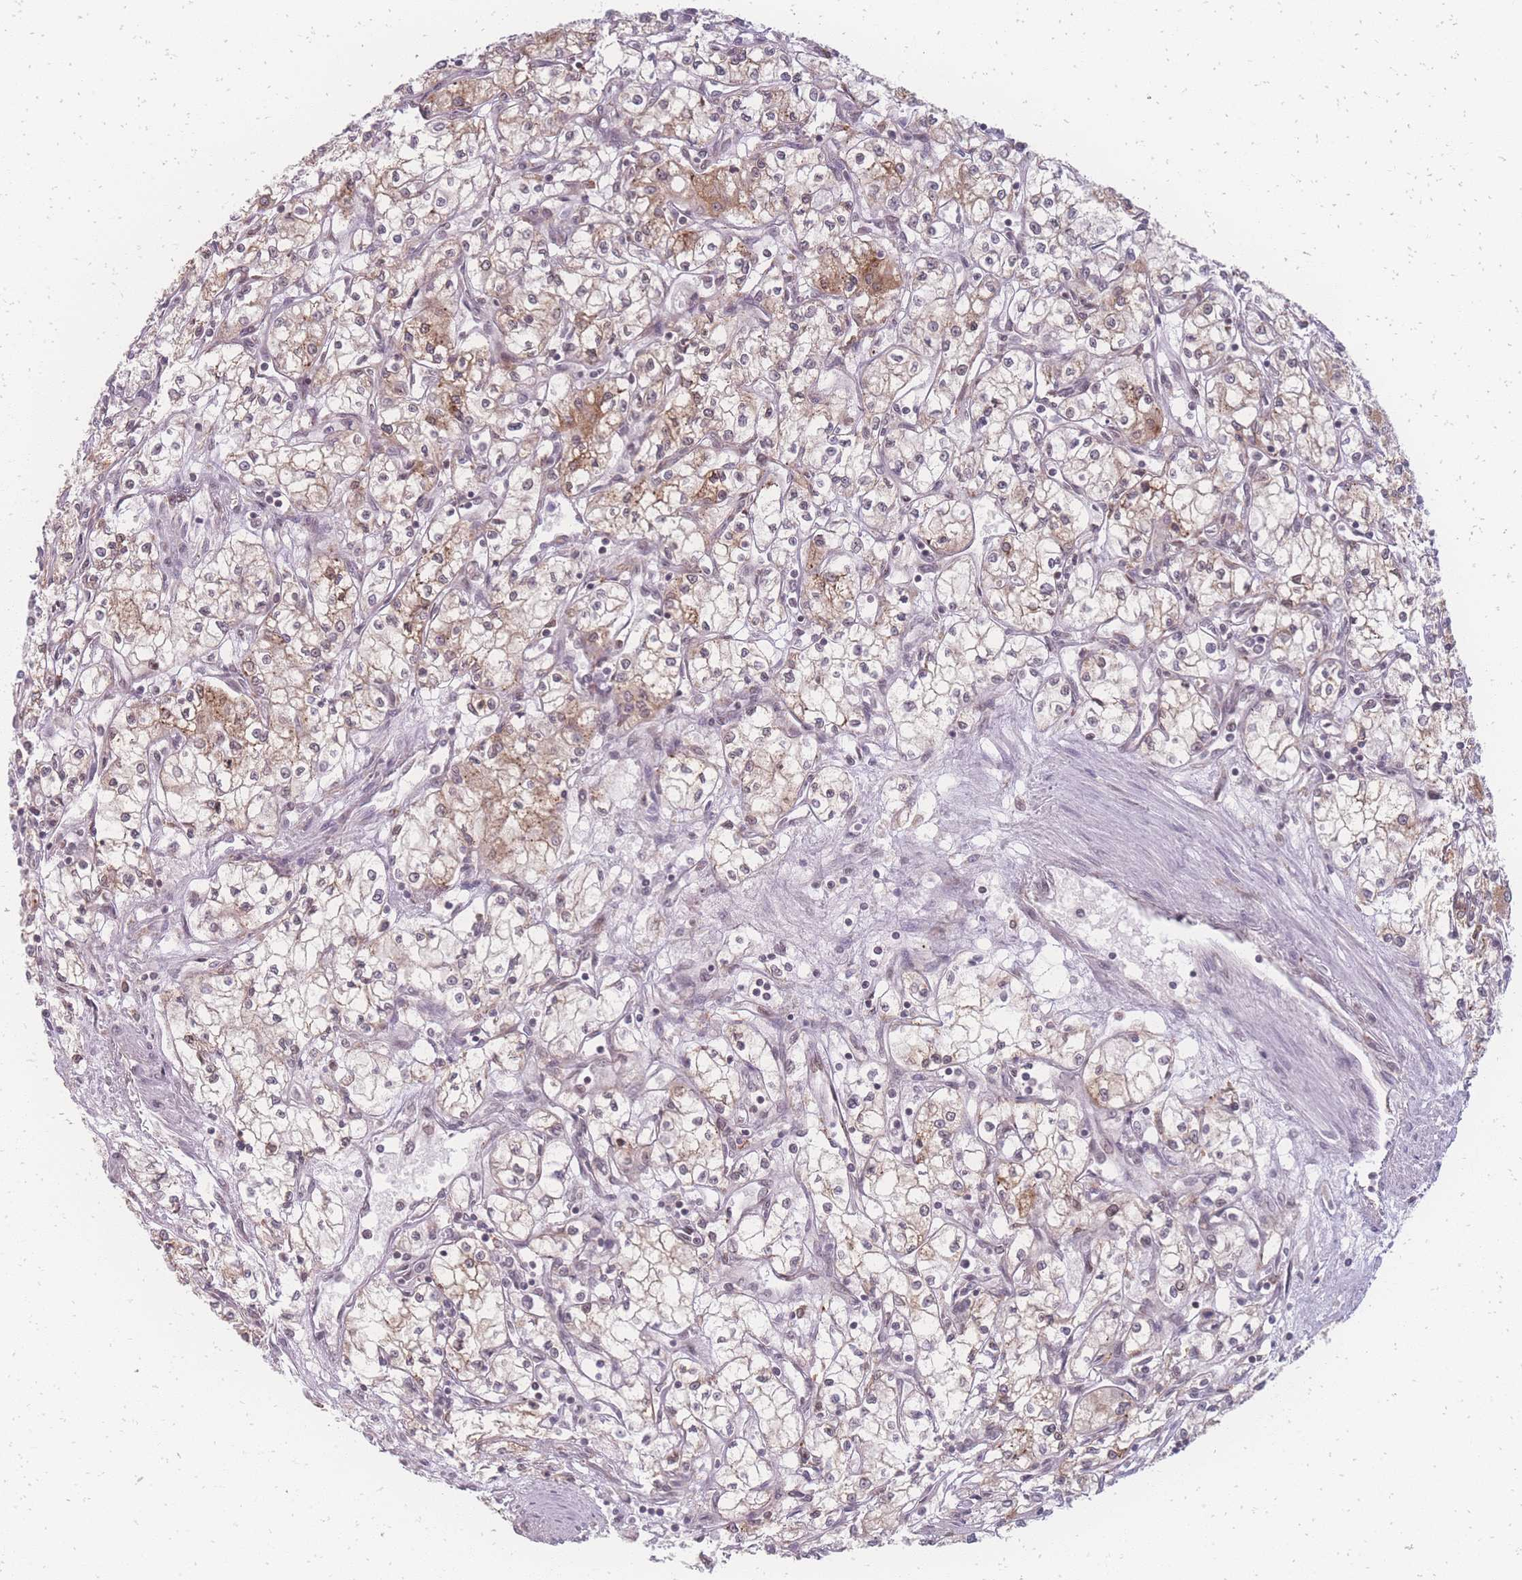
{"staining": {"intensity": "moderate", "quantity": "<25%", "location": "cytoplasmic/membranous"}, "tissue": "renal cancer", "cell_type": "Tumor cells", "image_type": "cancer", "snomed": [{"axis": "morphology", "description": "Adenocarcinoma, NOS"}, {"axis": "topography", "description": "Kidney"}], "caption": "DAB immunohistochemical staining of adenocarcinoma (renal) displays moderate cytoplasmic/membranous protein staining in approximately <25% of tumor cells.", "gene": "ZC3H13", "patient": {"sex": "male", "age": 59}}